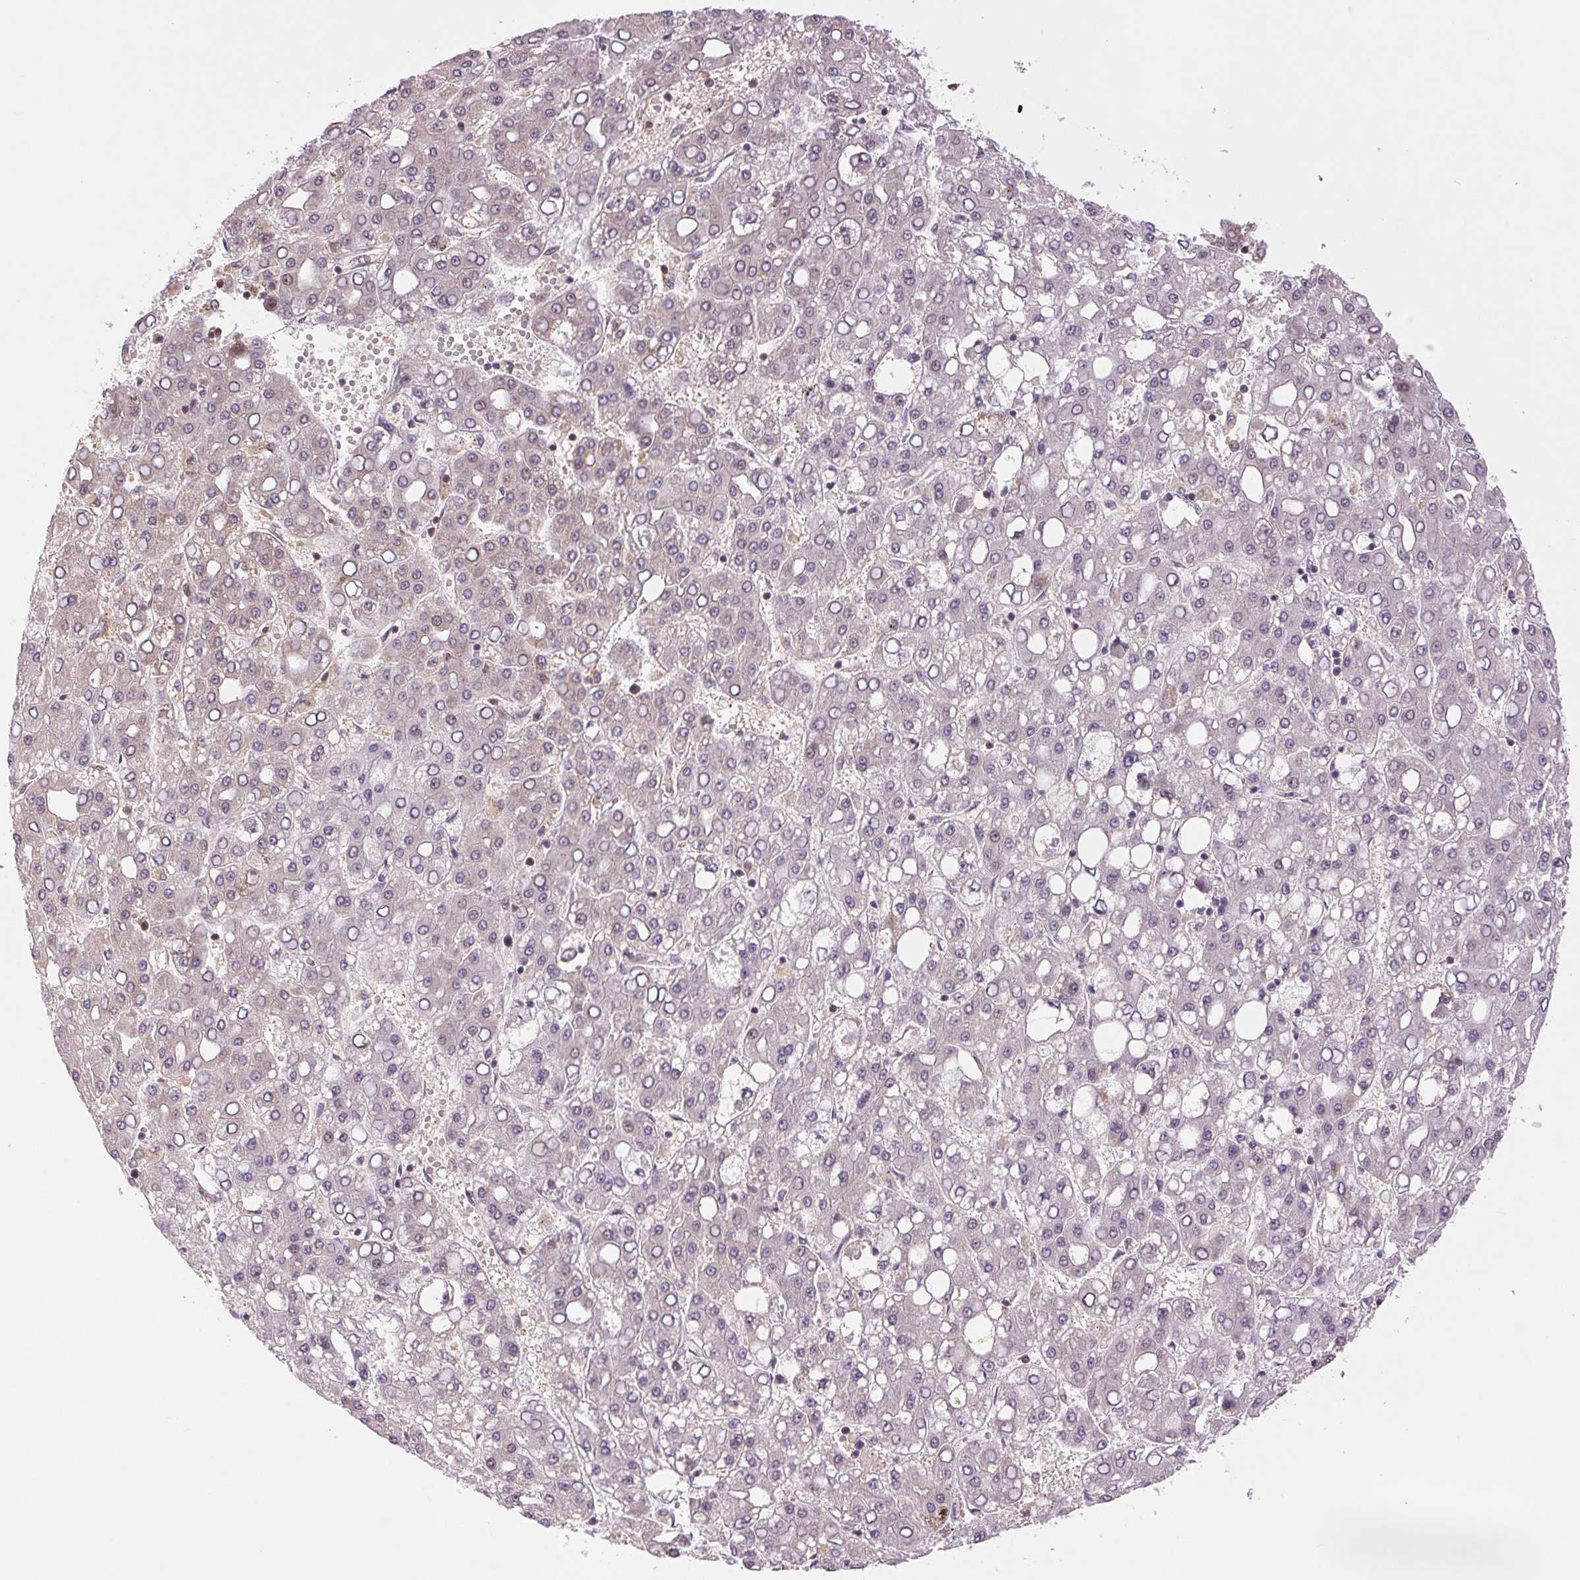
{"staining": {"intensity": "negative", "quantity": "none", "location": "none"}, "tissue": "liver cancer", "cell_type": "Tumor cells", "image_type": "cancer", "snomed": [{"axis": "morphology", "description": "Carcinoma, Hepatocellular, NOS"}, {"axis": "topography", "description": "Liver"}], "caption": "Tumor cells show no significant positivity in liver cancer.", "gene": "BTF3L4", "patient": {"sex": "male", "age": 65}}